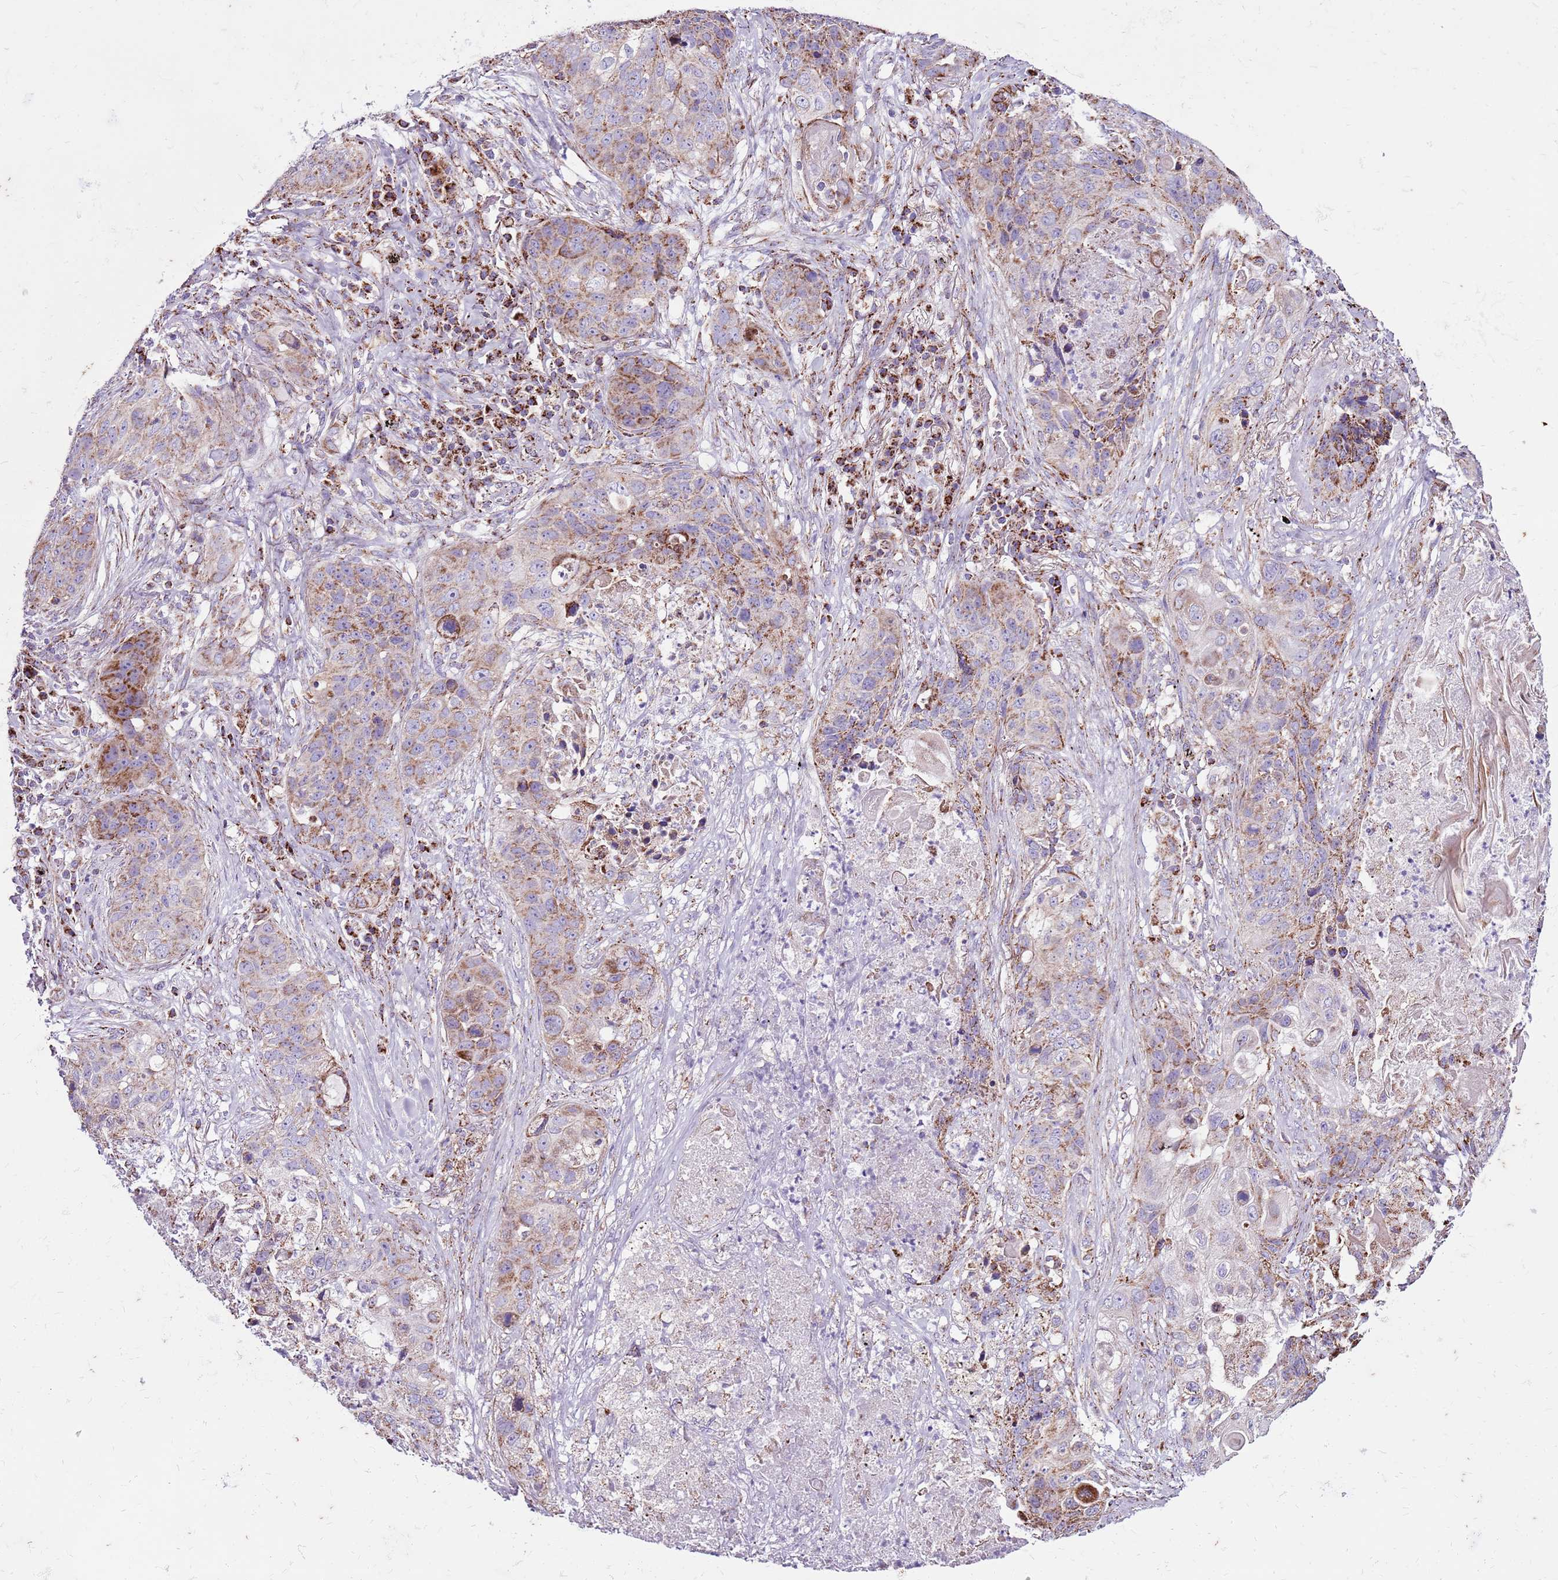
{"staining": {"intensity": "moderate", "quantity": "<25%", "location": "cytoplasmic/membranous"}, "tissue": "lung cancer", "cell_type": "Tumor cells", "image_type": "cancer", "snomed": [{"axis": "morphology", "description": "Squamous cell carcinoma, NOS"}, {"axis": "topography", "description": "Lung"}], "caption": "Moderate cytoplasmic/membranous expression is identified in about <25% of tumor cells in lung squamous cell carcinoma. Using DAB (3,3'-diaminobenzidine) (brown) and hematoxylin (blue) stains, captured at high magnification using brightfield microscopy.", "gene": "HECTD4", "patient": {"sex": "female", "age": 63}}